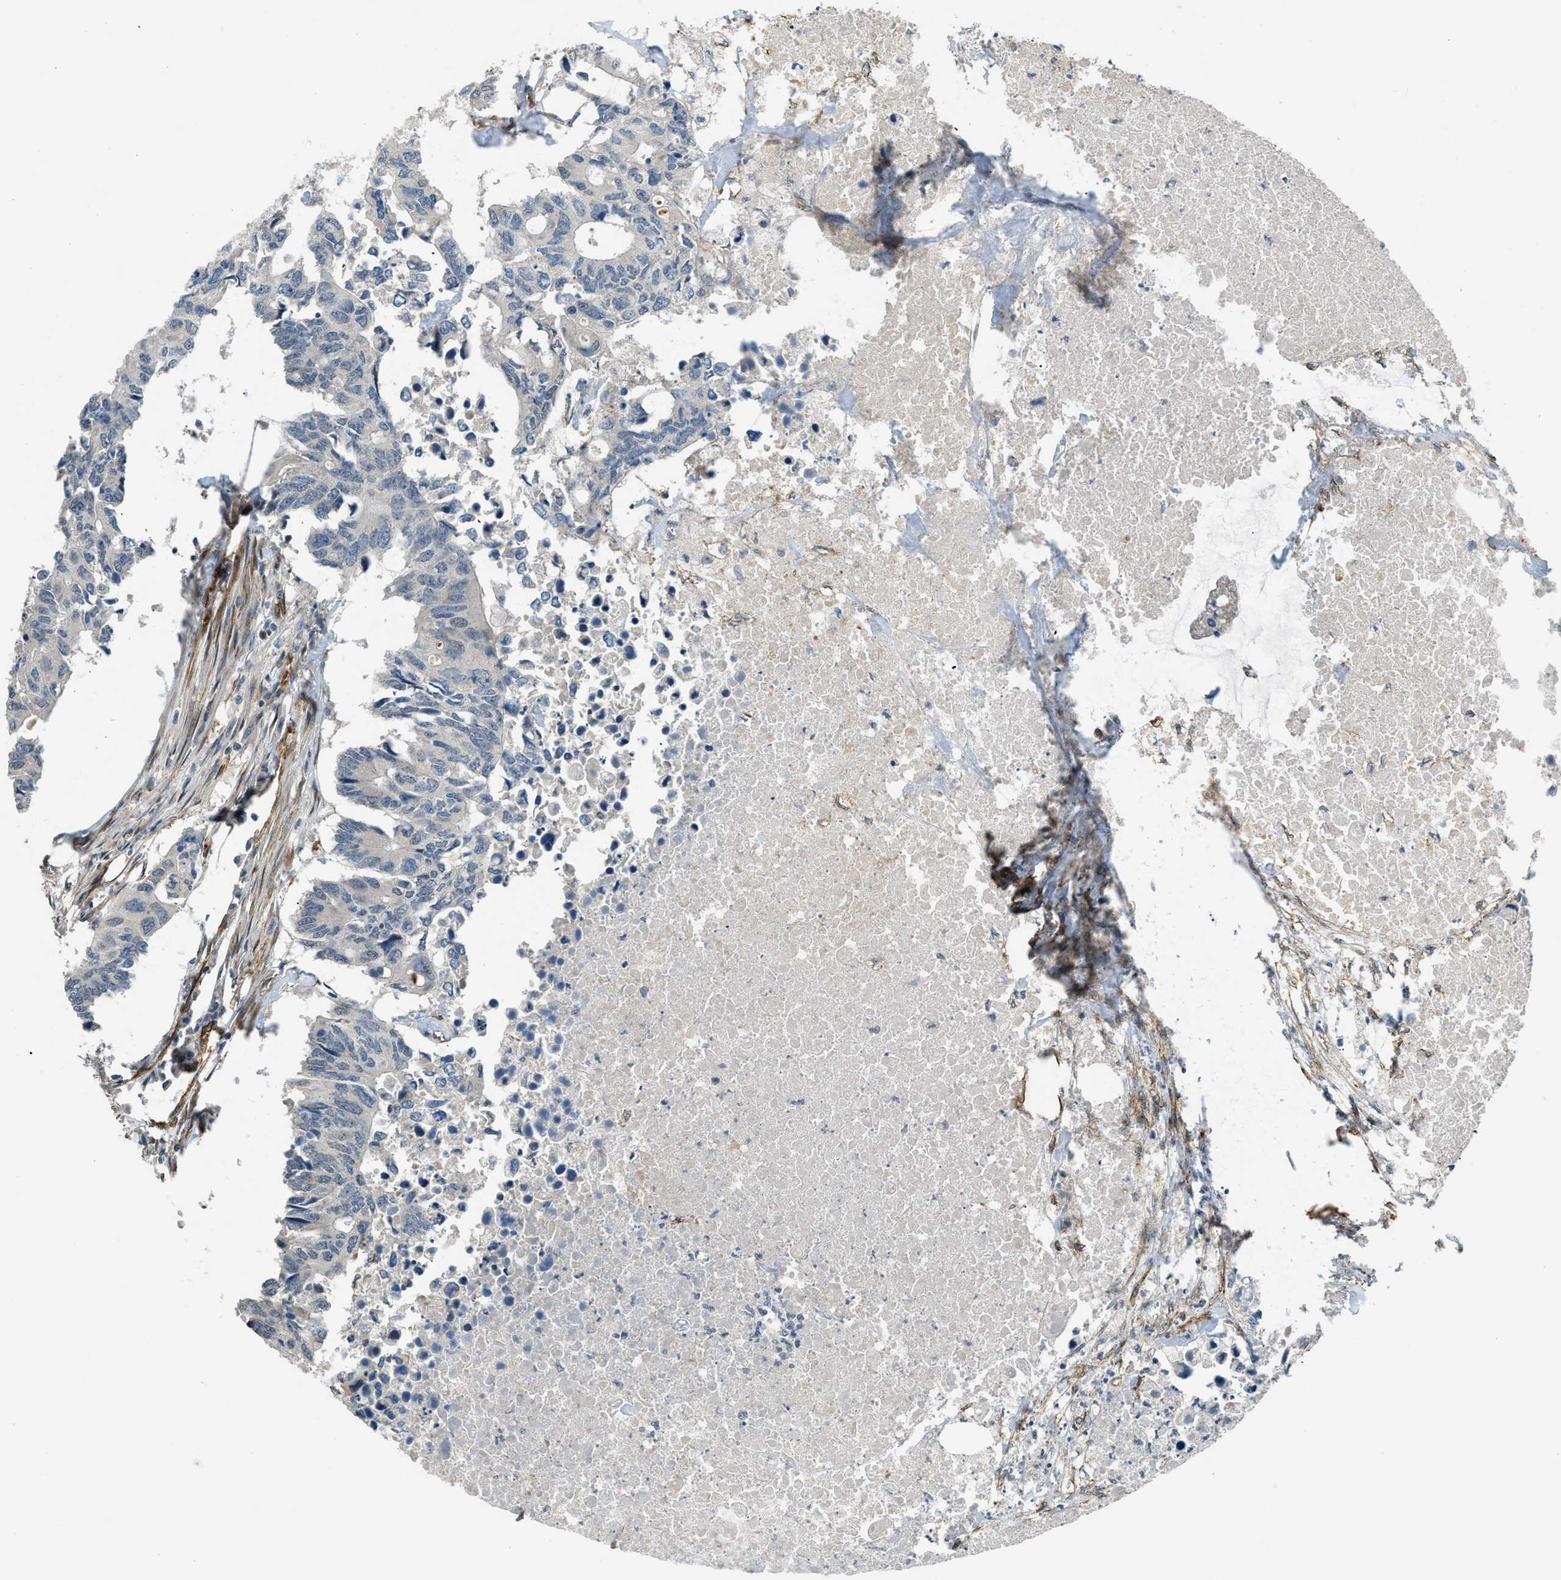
{"staining": {"intensity": "negative", "quantity": "none", "location": "none"}, "tissue": "colorectal cancer", "cell_type": "Tumor cells", "image_type": "cancer", "snomed": [{"axis": "morphology", "description": "Adenocarcinoma, NOS"}, {"axis": "topography", "description": "Colon"}], "caption": "High magnification brightfield microscopy of colorectal adenocarcinoma stained with DAB (3,3'-diaminobenzidine) (brown) and counterstained with hematoxylin (blue): tumor cells show no significant staining.", "gene": "NMB", "patient": {"sex": "male", "age": 71}}